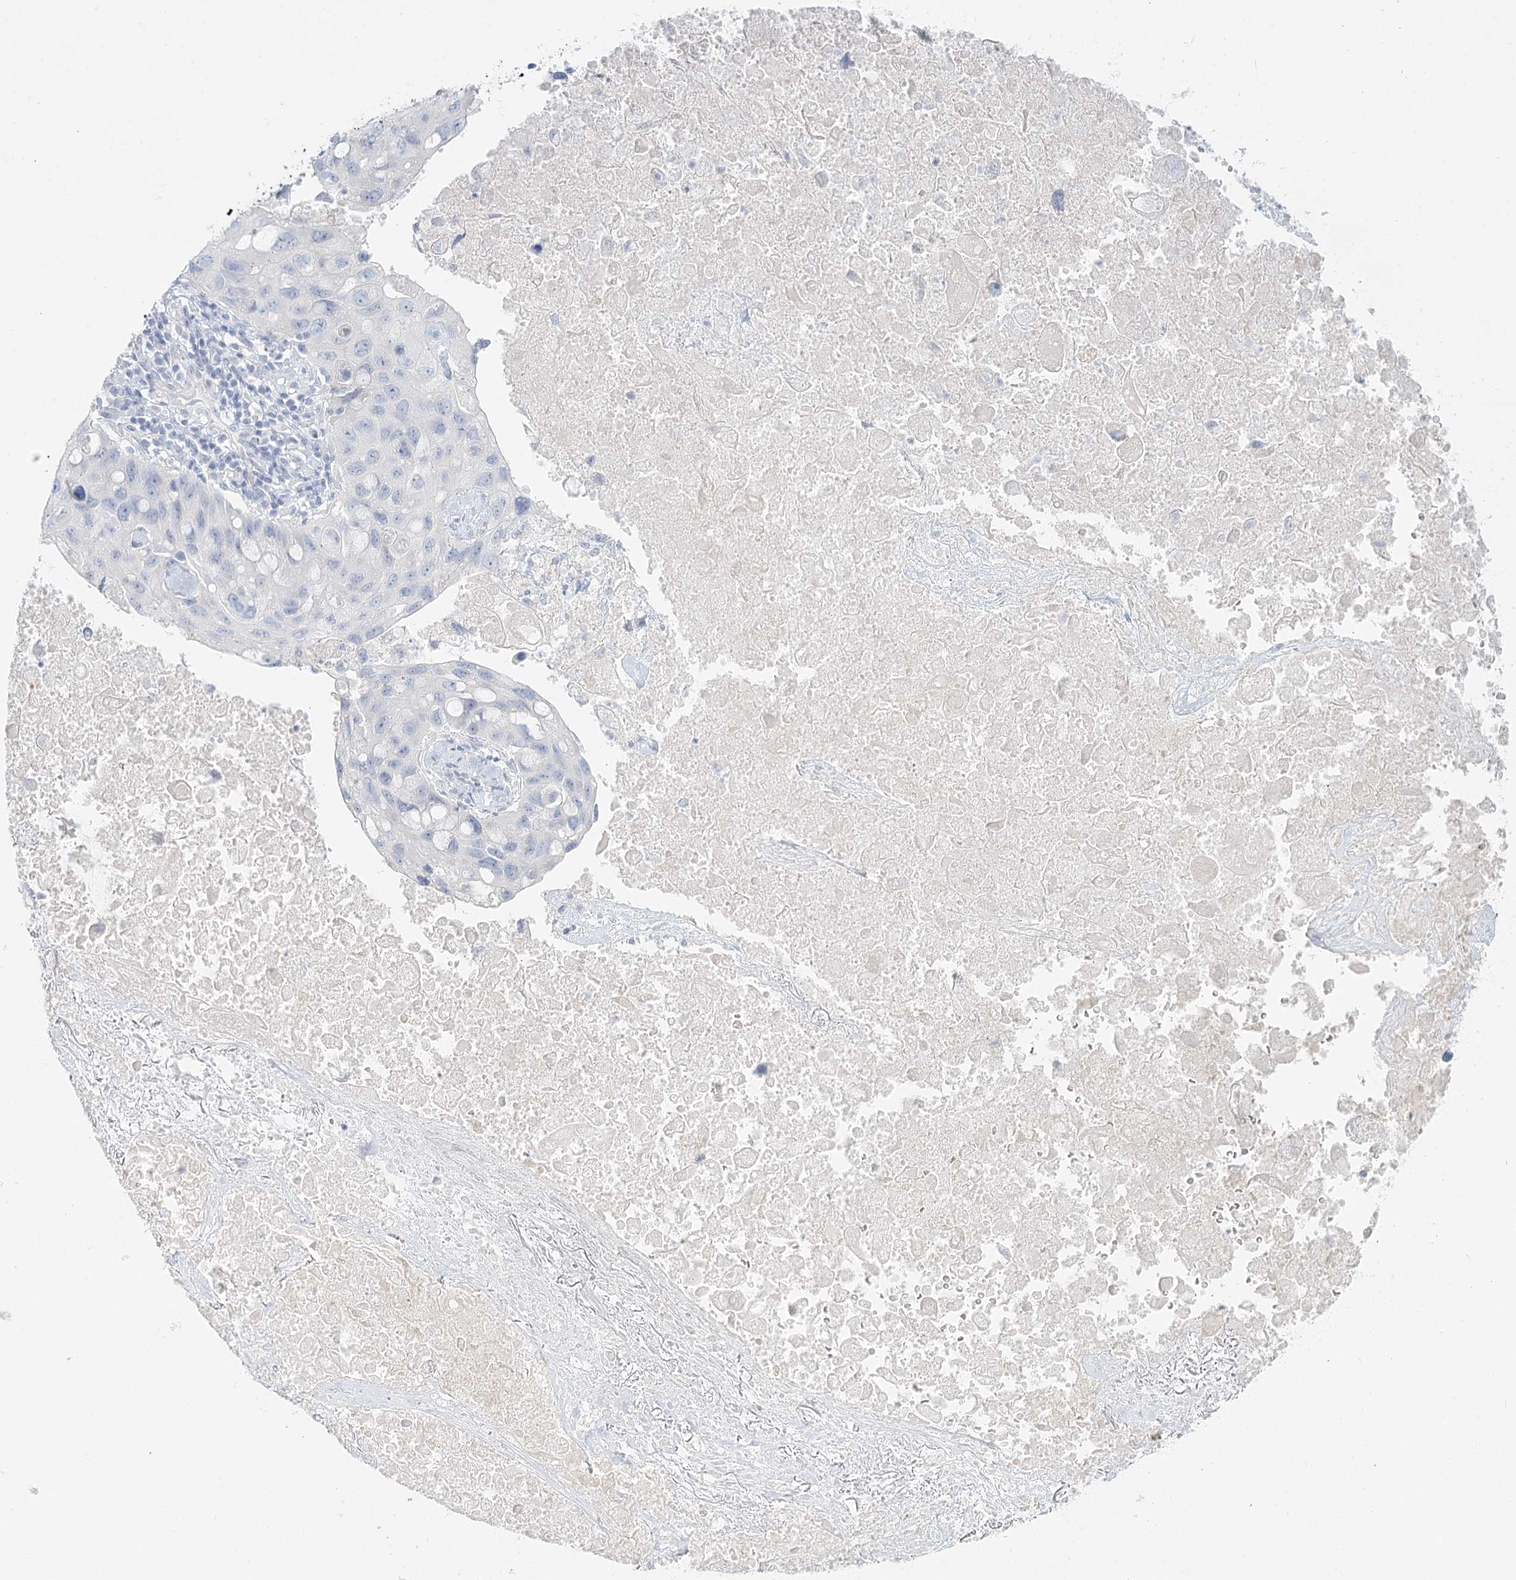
{"staining": {"intensity": "negative", "quantity": "none", "location": "none"}, "tissue": "lung cancer", "cell_type": "Tumor cells", "image_type": "cancer", "snomed": [{"axis": "morphology", "description": "Squamous cell carcinoma, NOS"}, {"axis": "topography", "description": "Lung"}], "caption": "This histopathology image is of squamous cell carcinoma (lung) stained with immunohistochemistry to label a protein in brown with the nuclei are counter-stained blue. There is no positivity in tumor cells.", "gene": "DMGDH", "patient": {"sex": "female", "age": 73}}